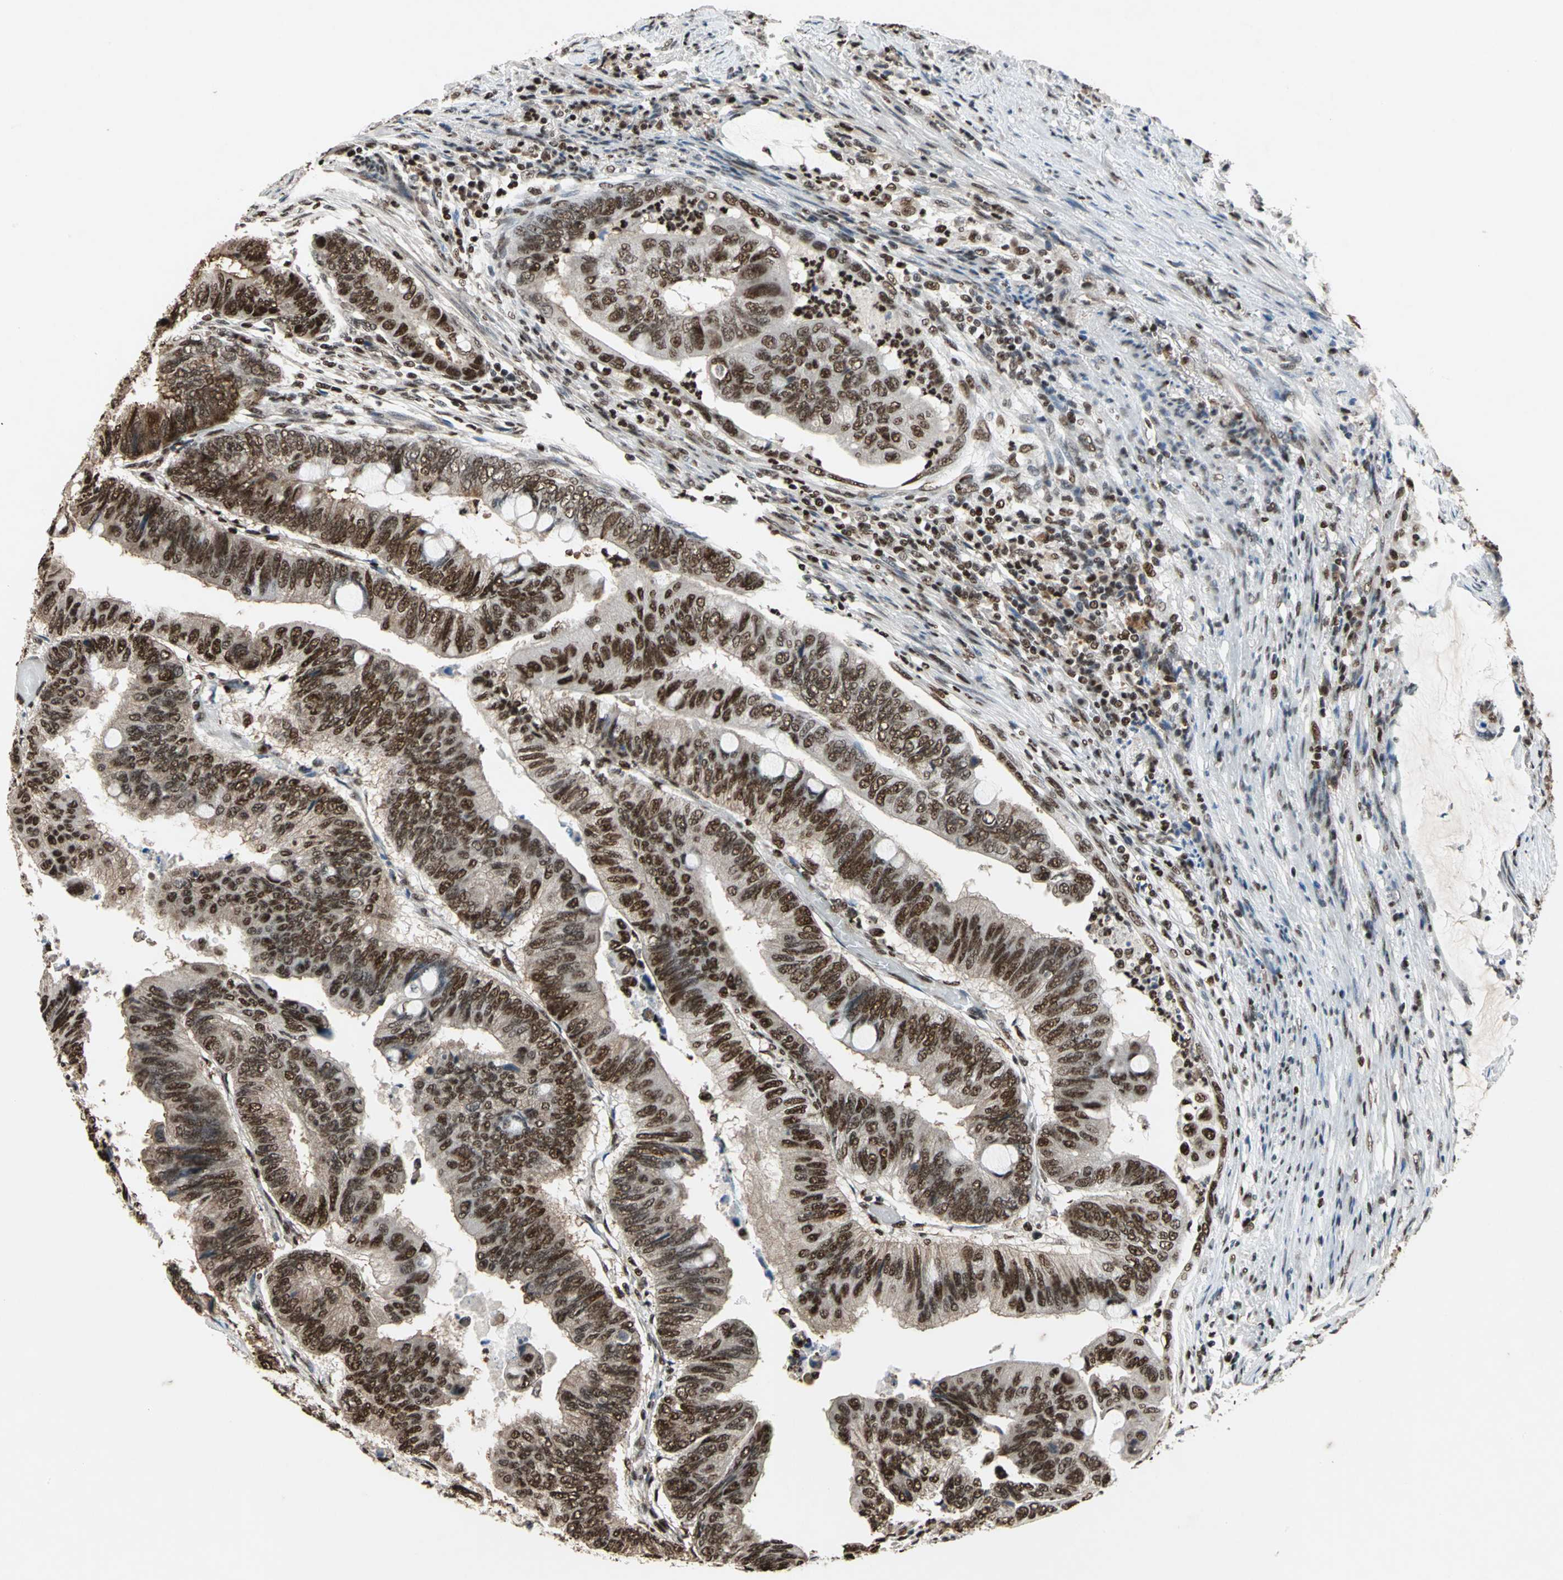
{"staining": {"intensity": "strong", "quantity": "25%-75%", "location": "nuclear"}, "tissue": "colorectal cancer", "cell_type": "Tumor cells", "image_type": "cancer", "snomed": [{"axis": "morphology", "description": "Normal tissue, NOS"}, {"axis": "morphology", "description": "Adenocarcinoma, NOS"}, {"axis": "topography", "description": "Rectum"}, {"axis": "topography", "description": "Peripheral nerve tissue"}], "caption": "High-magnification brightfield microscopy of colorectal adenocarcinoma stained with DAB (brown) and counterstained with hematoxylin (blue). tumor cells exhibit strong nuclear expression is seen in about25%-75% of cells.", "gene": "ANP32A", "patient": {"sex": "male", "age": 92}}